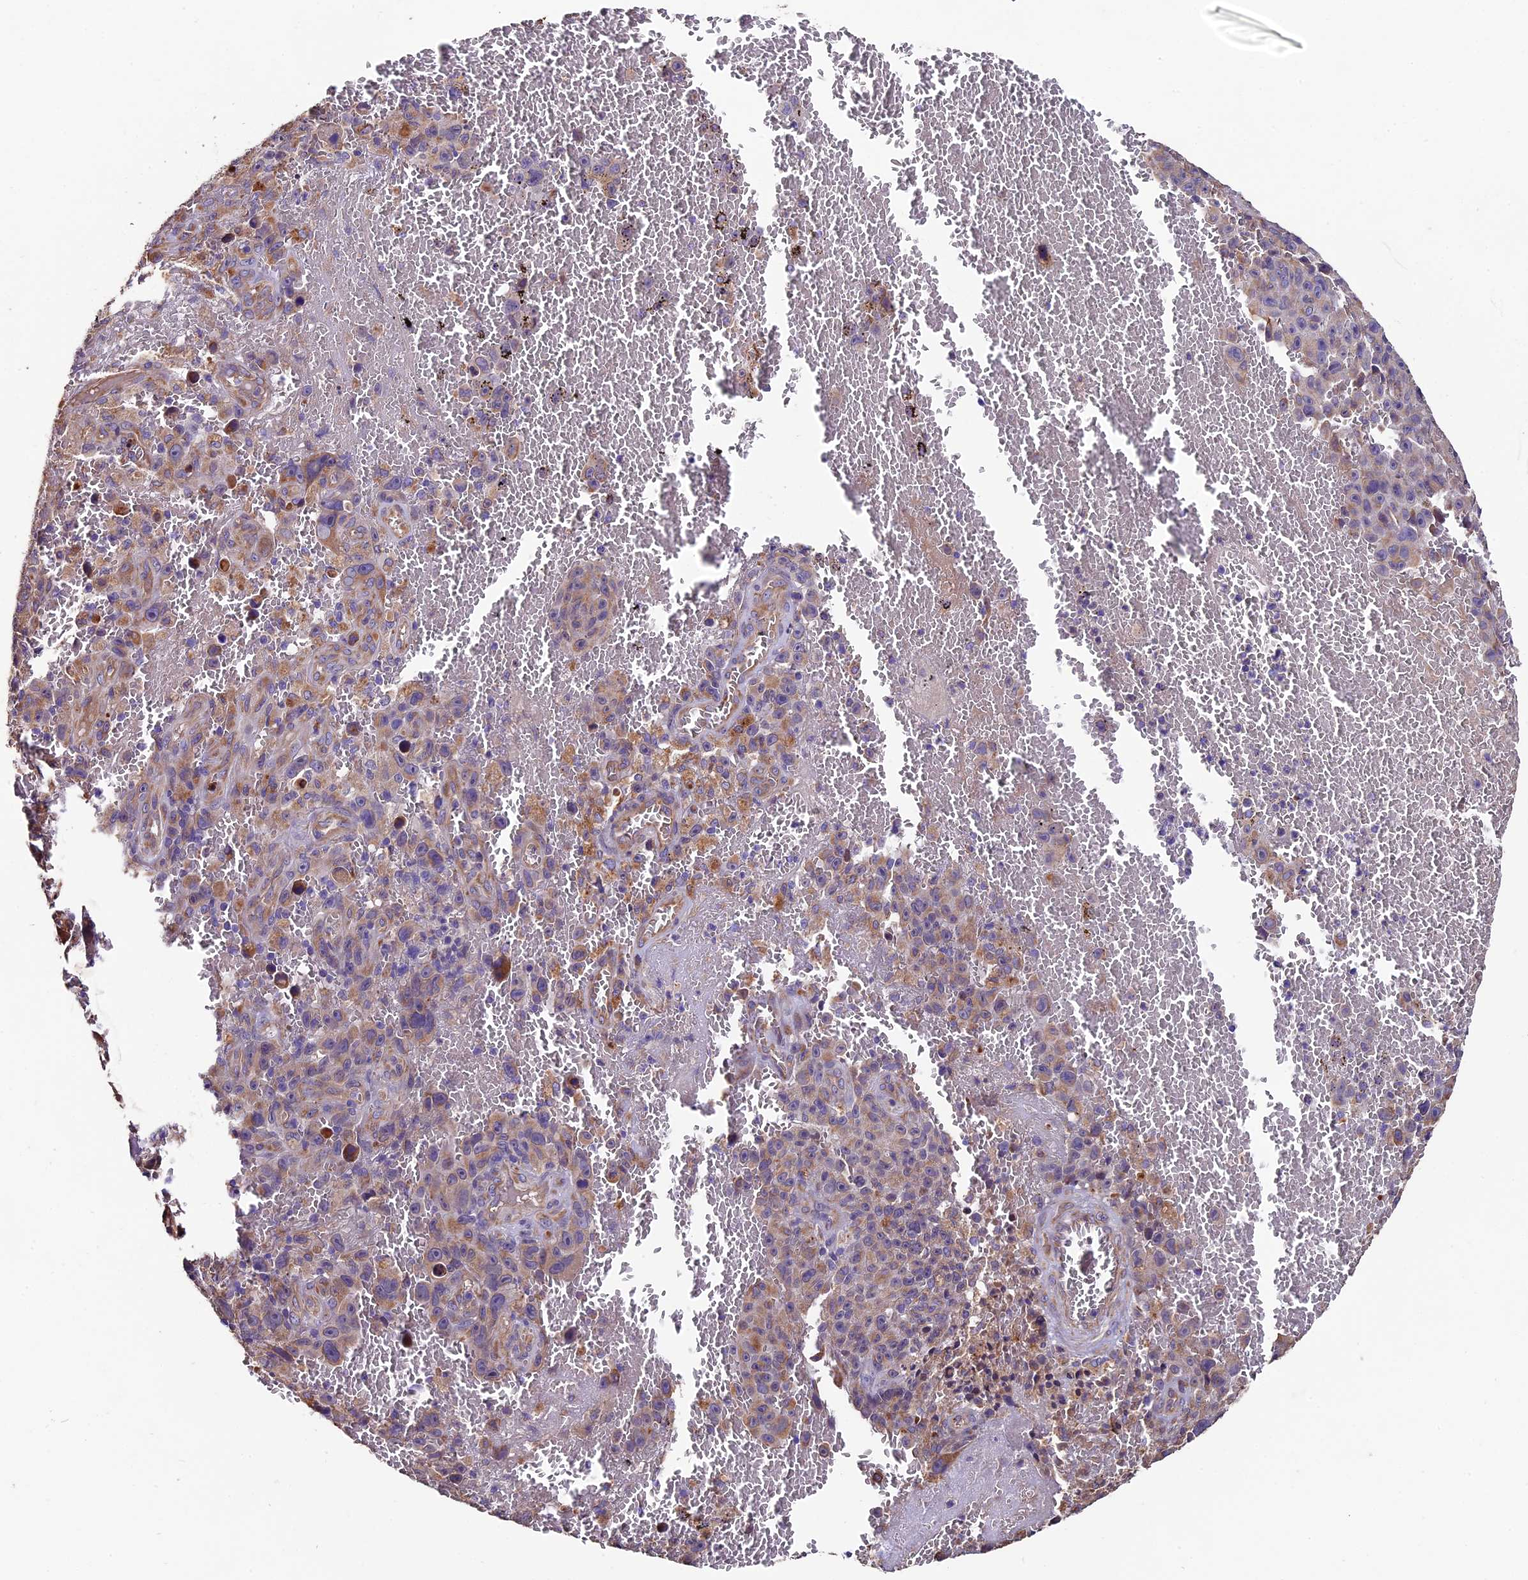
{"staining": {"intensity": "moderate", "quantity": "25%-75%", "location": "cytoplasmic/membranous"}, "tissue": "melanoma", "cell_type": "Tumor cells", "image_type": "cancer", "snomed": [{"axis": "morphology", "description": "Malignant melanoma, NOS"}, {"axis": "topography", "description": "Skin"}], "caption": "Malignant melanoma stained with a brown dye demonstrates moderate cytoplasmic/membranous positive expression in approximately 25%-75% of tumor cells.", "gene": "CLN5", "patient": {"sex": "female", "age": 82}}